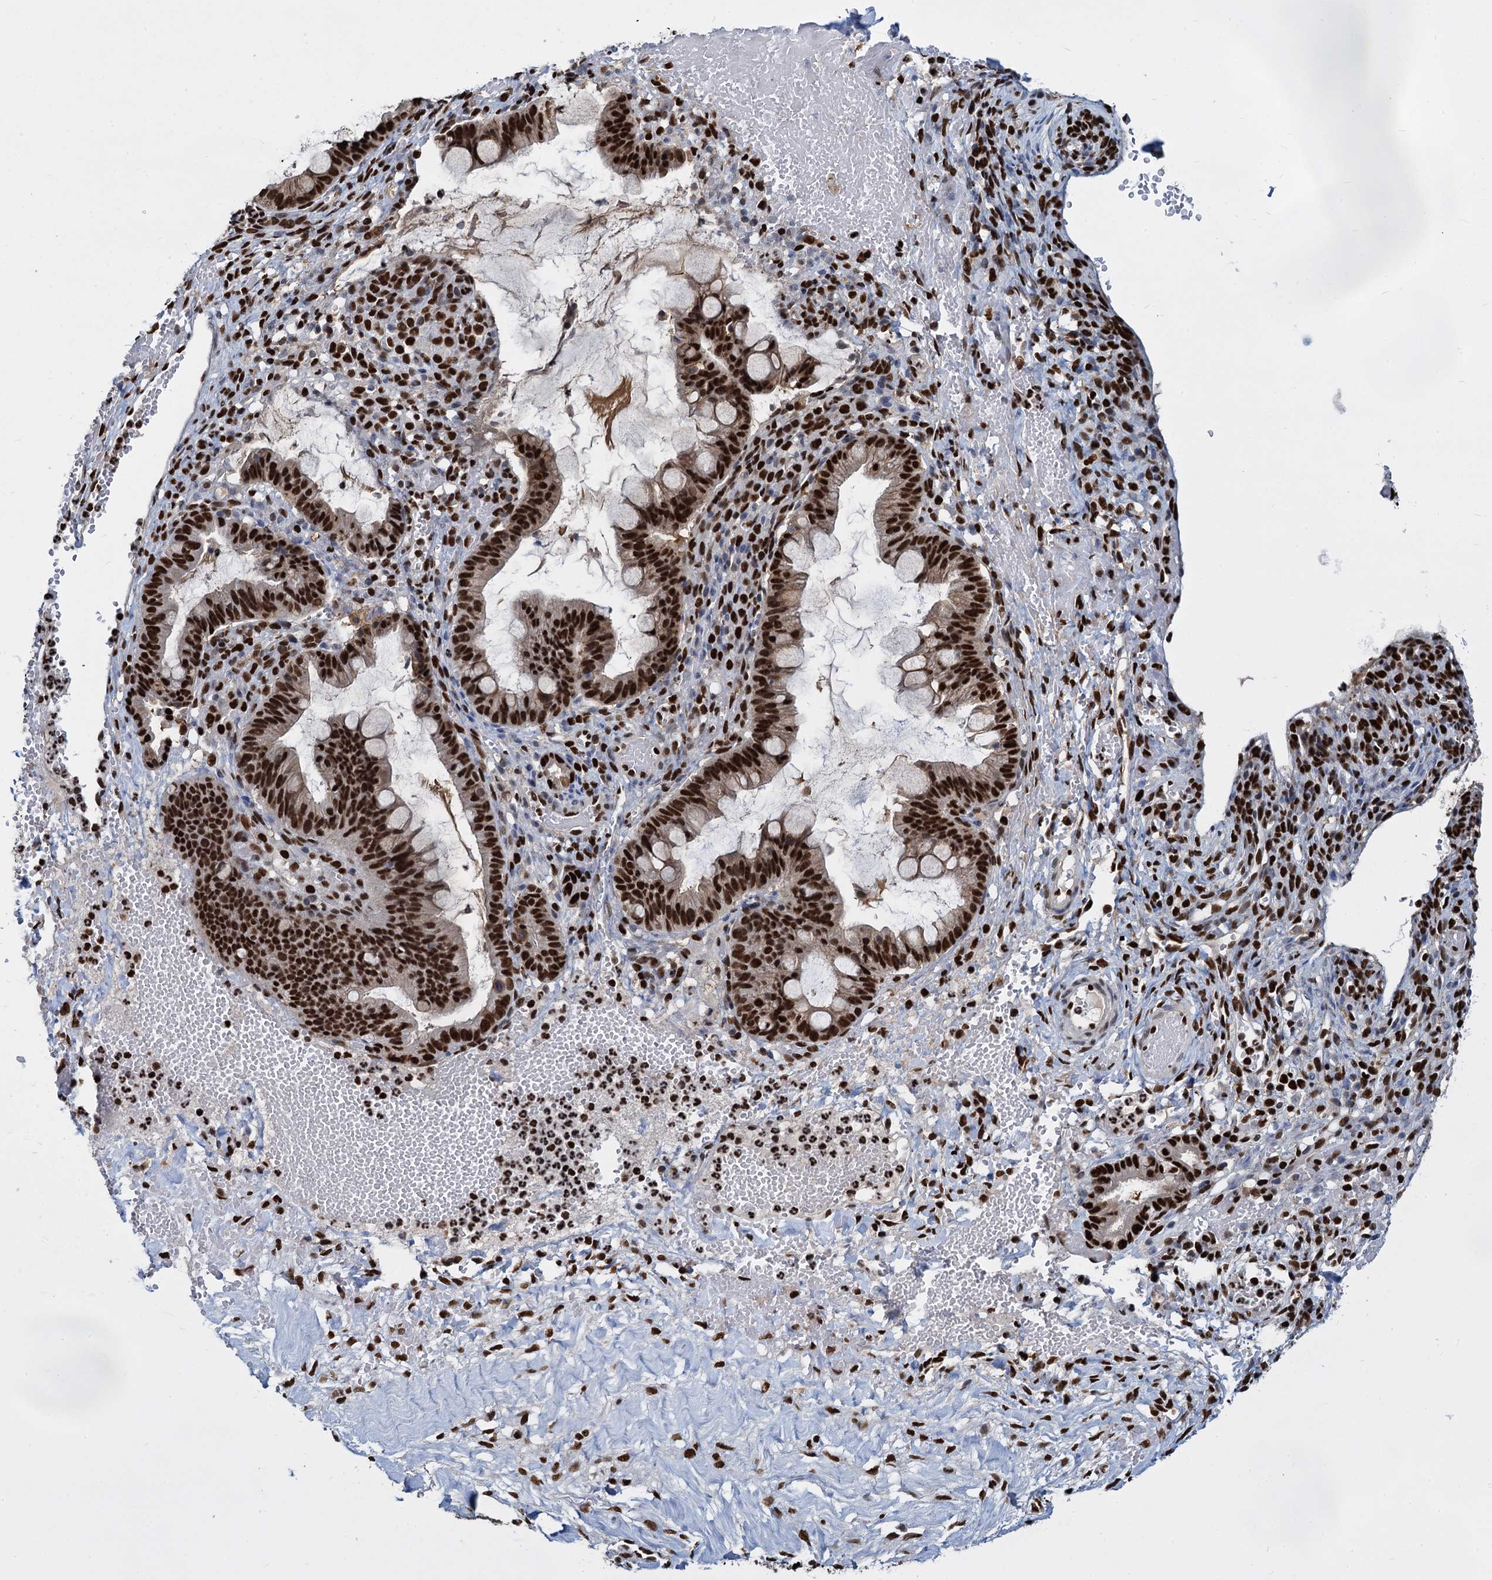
{"staining": {"intensity": "strong", "quantity": ">75%", "location": "nuclear"}, "tissue": "ovarian cancer", "cell_type": "Tumor cells", "image_type": "cancer", "snomed": [{"axis": "morphology", "description": "Cystadenocarcinoma, mucinous, NOS"}, {"axis": "topography", "description": "Ovary"}], "caption": "This is an image of immunohistochemistry (IHC) staining of ovarian cancer (mucinous cystadenocarcinoma), which shows strong positivity in the nuclear of tumor cells.", "gene": "DCPS", "patient": {"sex": "female", "age": 73}}